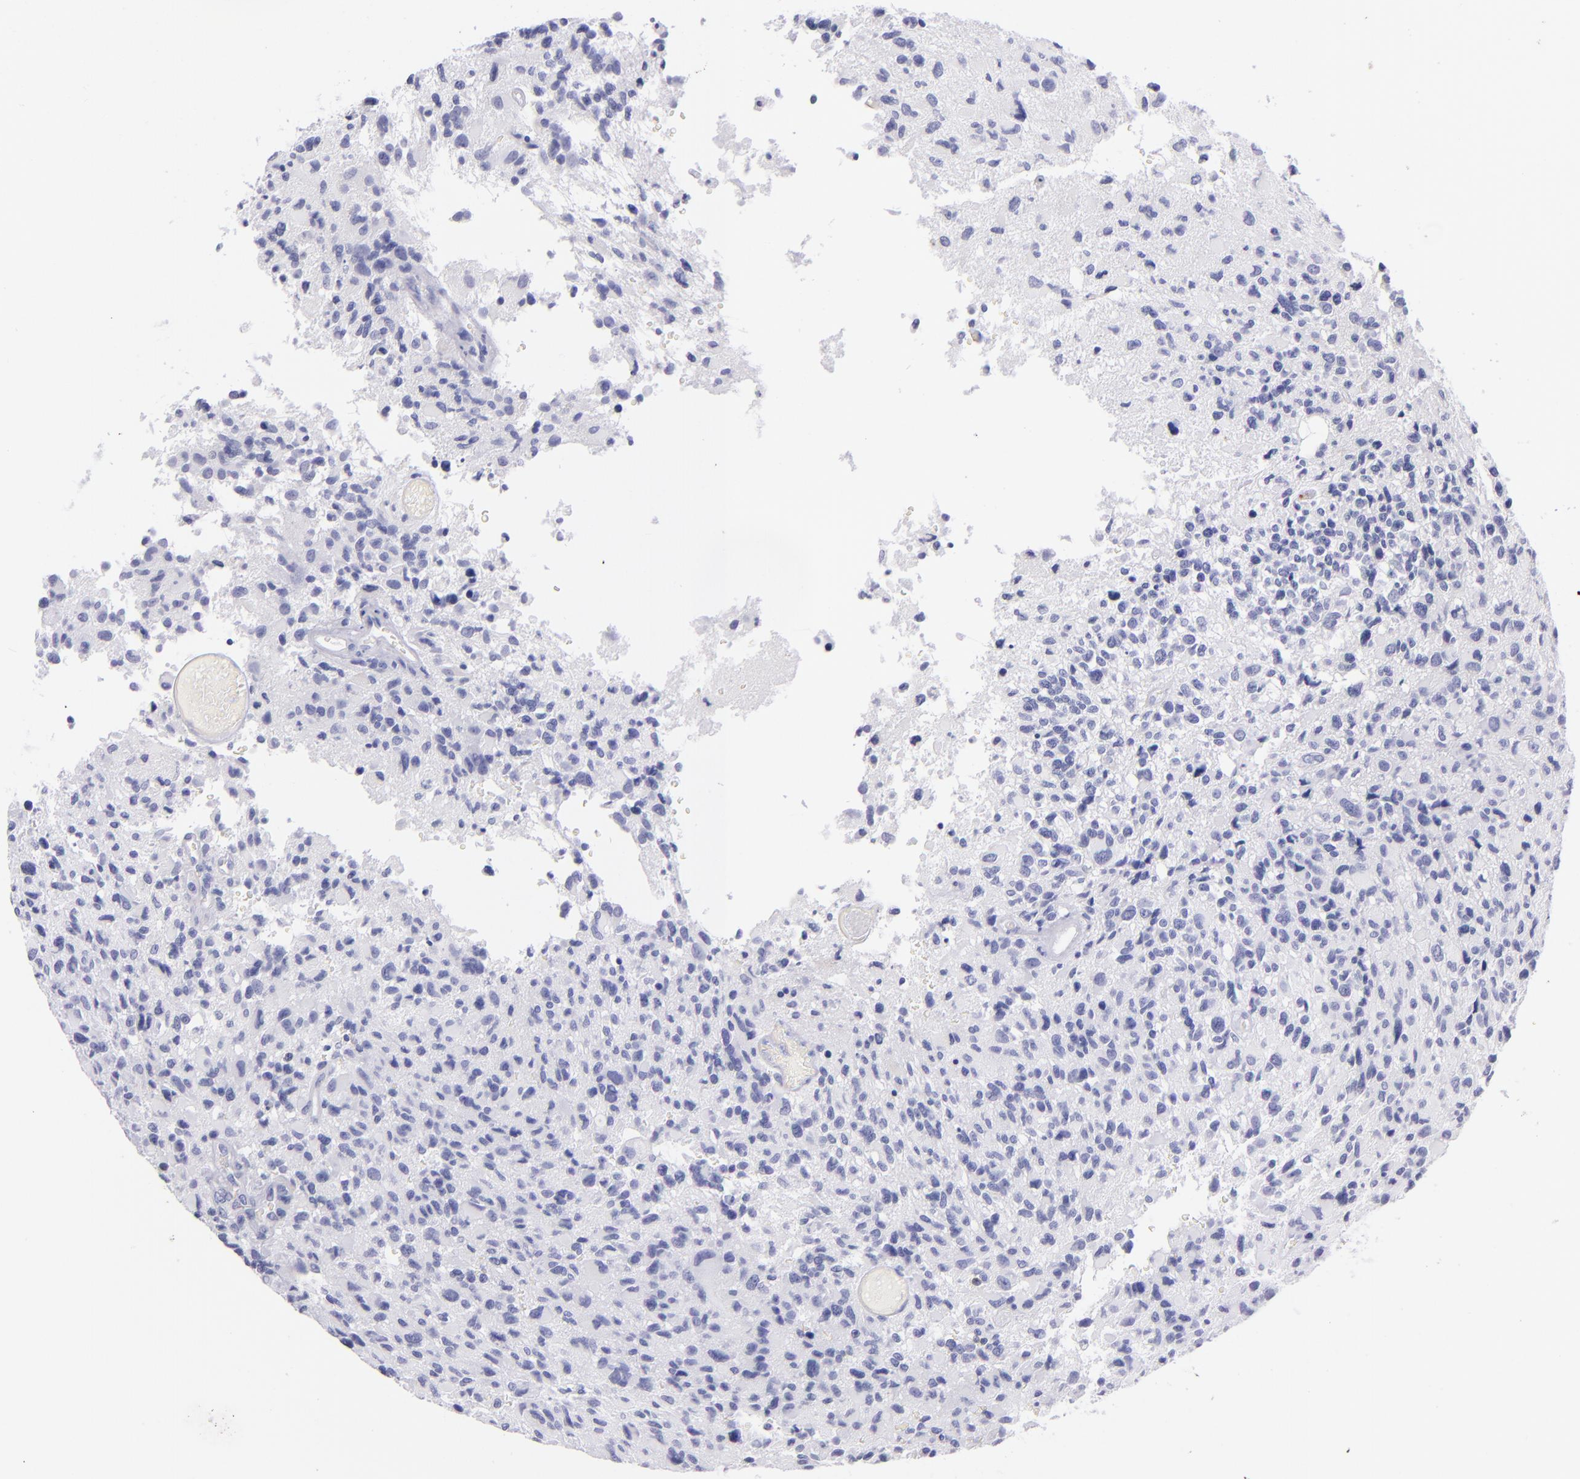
{"staining": {"intensity": "negative", "quantity": "none", "location": "none"}, "tissue": "glioma", "cell_type": "Tumor cells", "image_type": "cancer", "snomed": [{"axis": "morphology", "description": "Glioma, malignant, High grade"}, {"axis": "topography", "description": "Brain"}], "caption": "Human glioma stained for a protein using IHC displays no expression in tumor cells.", "gene": "PRF1", "patient": {"sex": "male", "age": 69}}